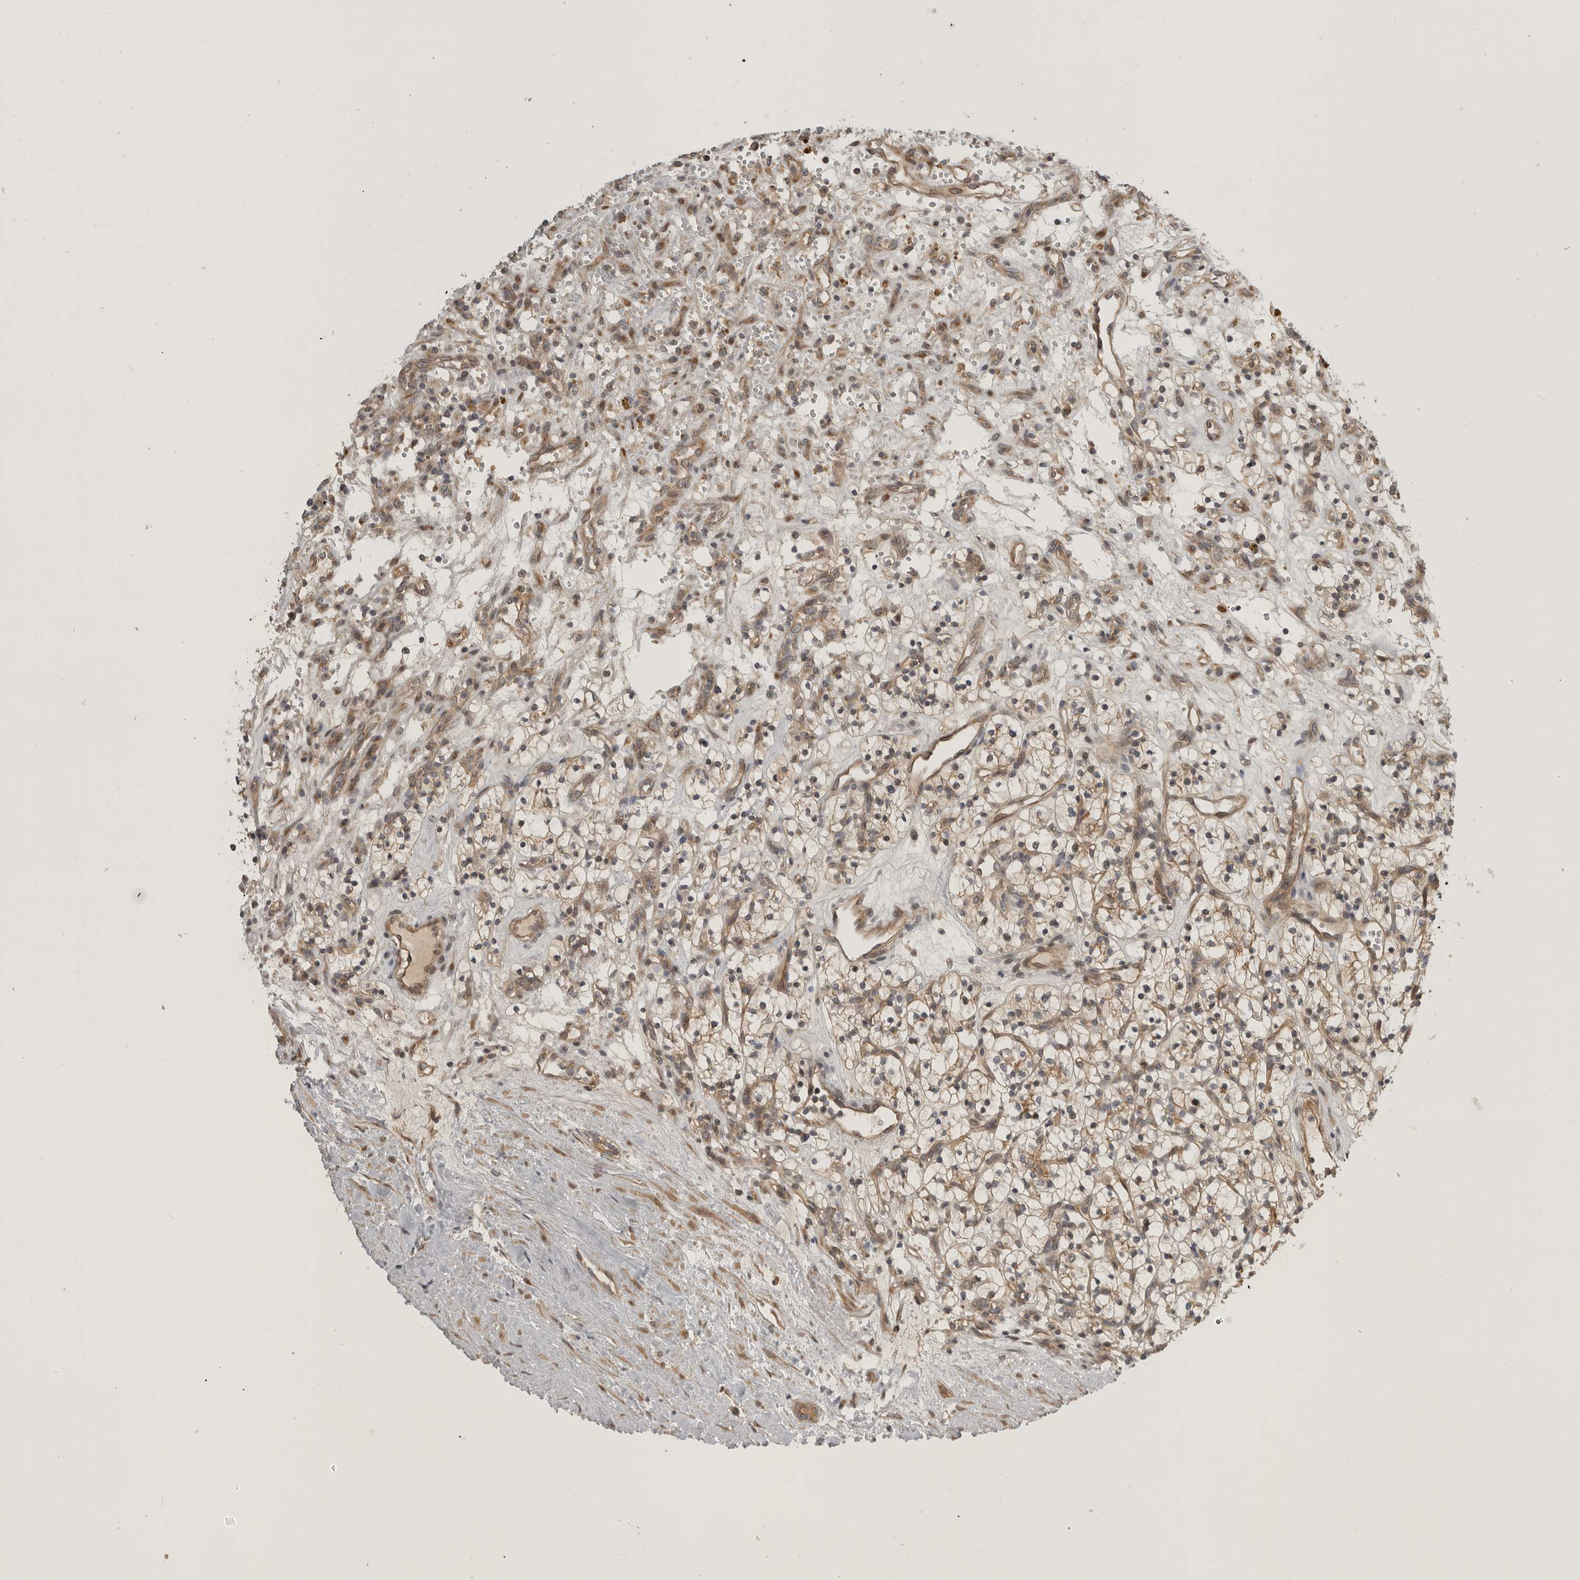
{"staining": {"intensity": "weak", "quantity": ">75%", "location": "cytoplasmic/membranous"}, "tissue": "renal cancer", "cell_type": "Tumor cells", "image_type": "cancer", "snomed": [{"axis": "morphology", "description": "Adenocarcinoma, NOS"}, {"axis": "topography", "description": "Kidney"}], "caption": "There is low levels of weak cytoplasmic/membranous expression in tumor cells of adenocarcinoma (renal), as demonstrated by immunohistochemical staining (brown color).", "gene": "CUEDC1", "patient": {"sex": "female", "age": 57}}